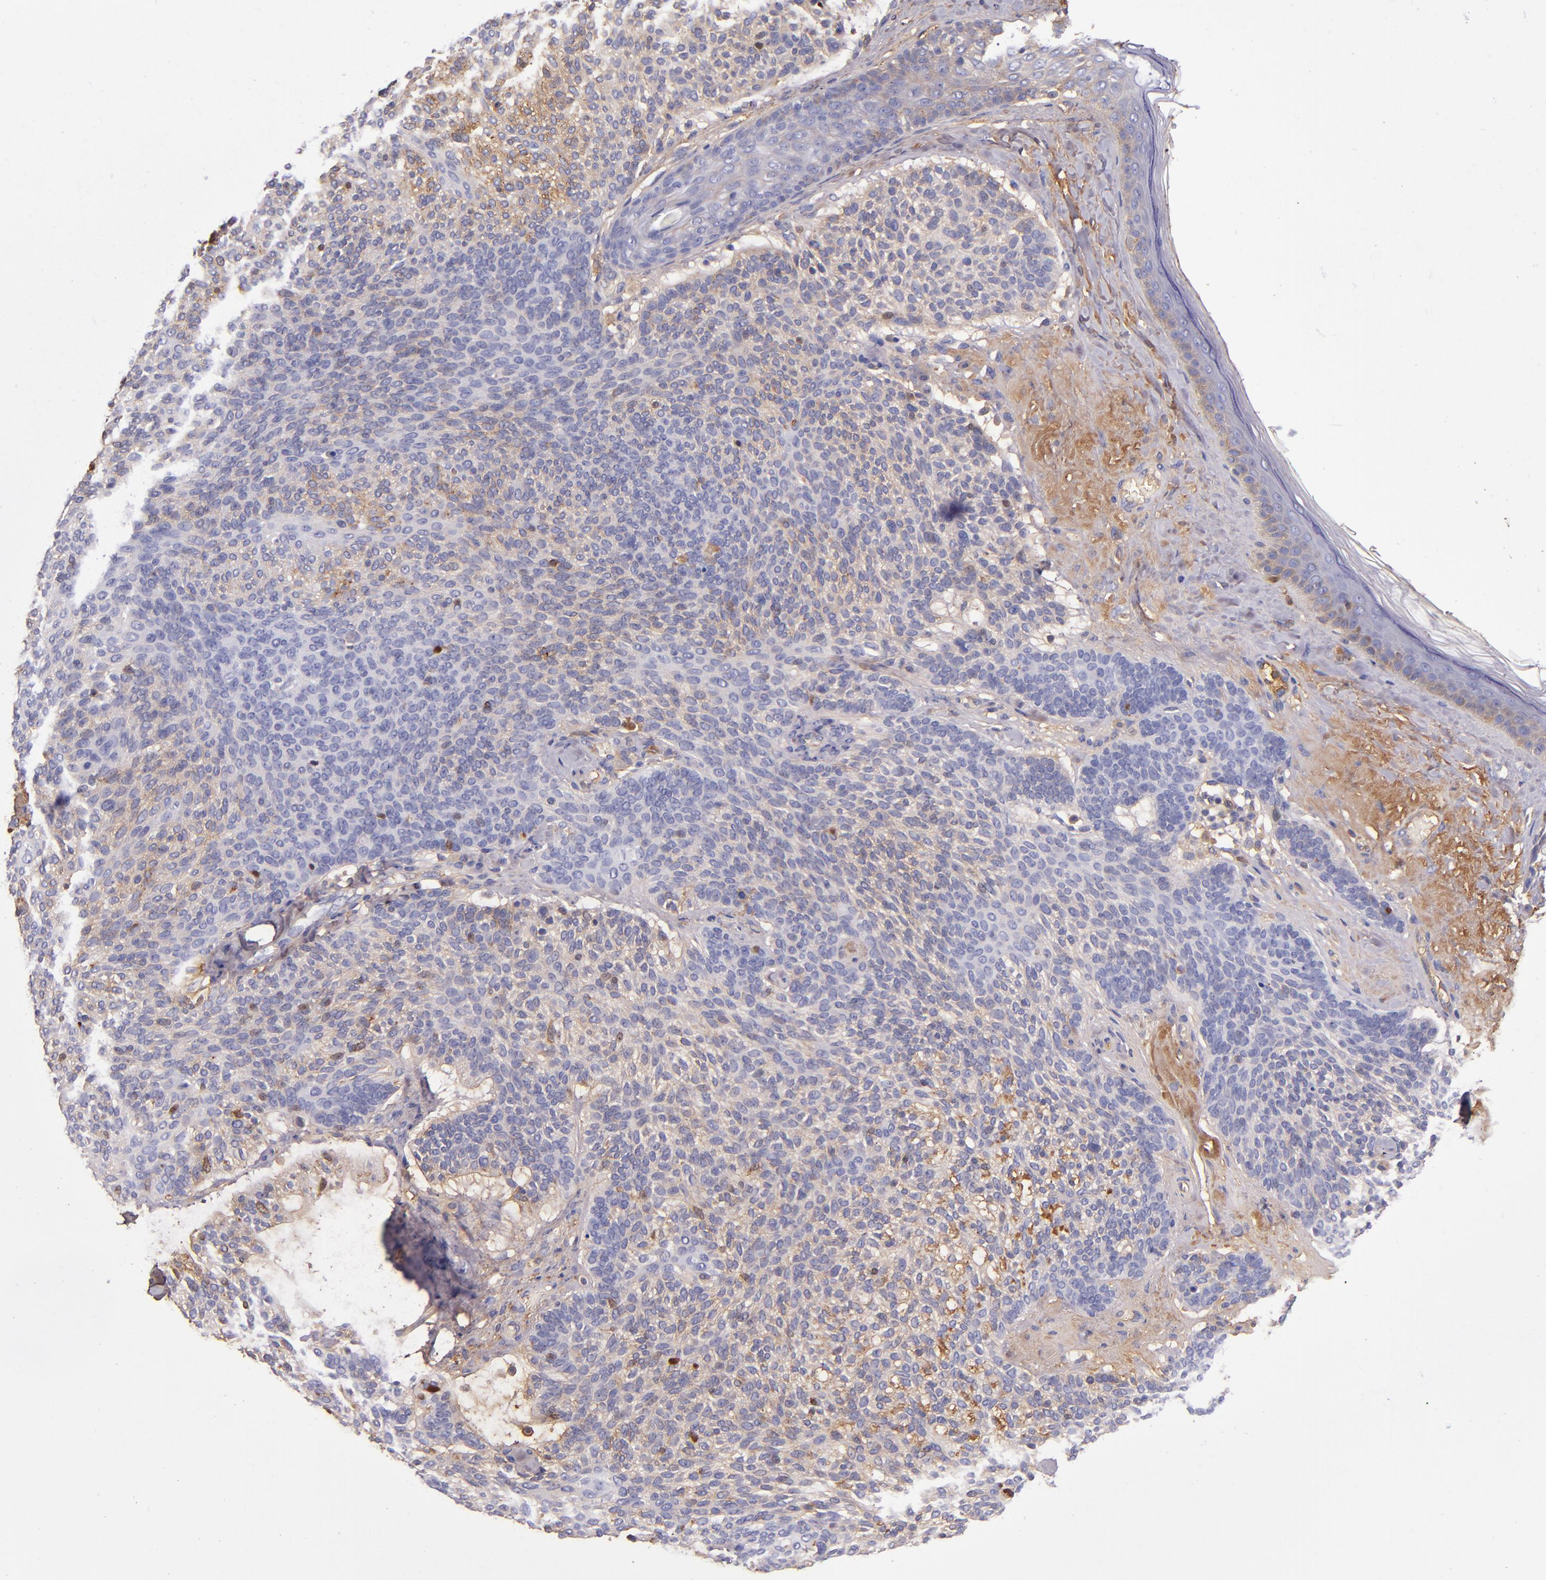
{"staining": {"intensity": "weak", "quantity": "25%-75%", "location": "cytoplasmic/membranous"}, "tissue": "skin cancer", "cell_type": "Tumor cells", "image_type": "cancer", "snomed": [{"axis": "morphology", "description": "Normal tissue, NOS"}, {"axis": "morphology", "description": "Basal cell carcinoma"}, {"axis": "topography", "description": "Skin"}], "caption": "Skin basal cell carcinoma was stained to show a protein in brown. There is low levels of weak cytoplasmic/membranous expression in about 25%-75% of tumor cells.", "gene": "CLEC3B", "patient": {"sex": "female", "age": 70}}